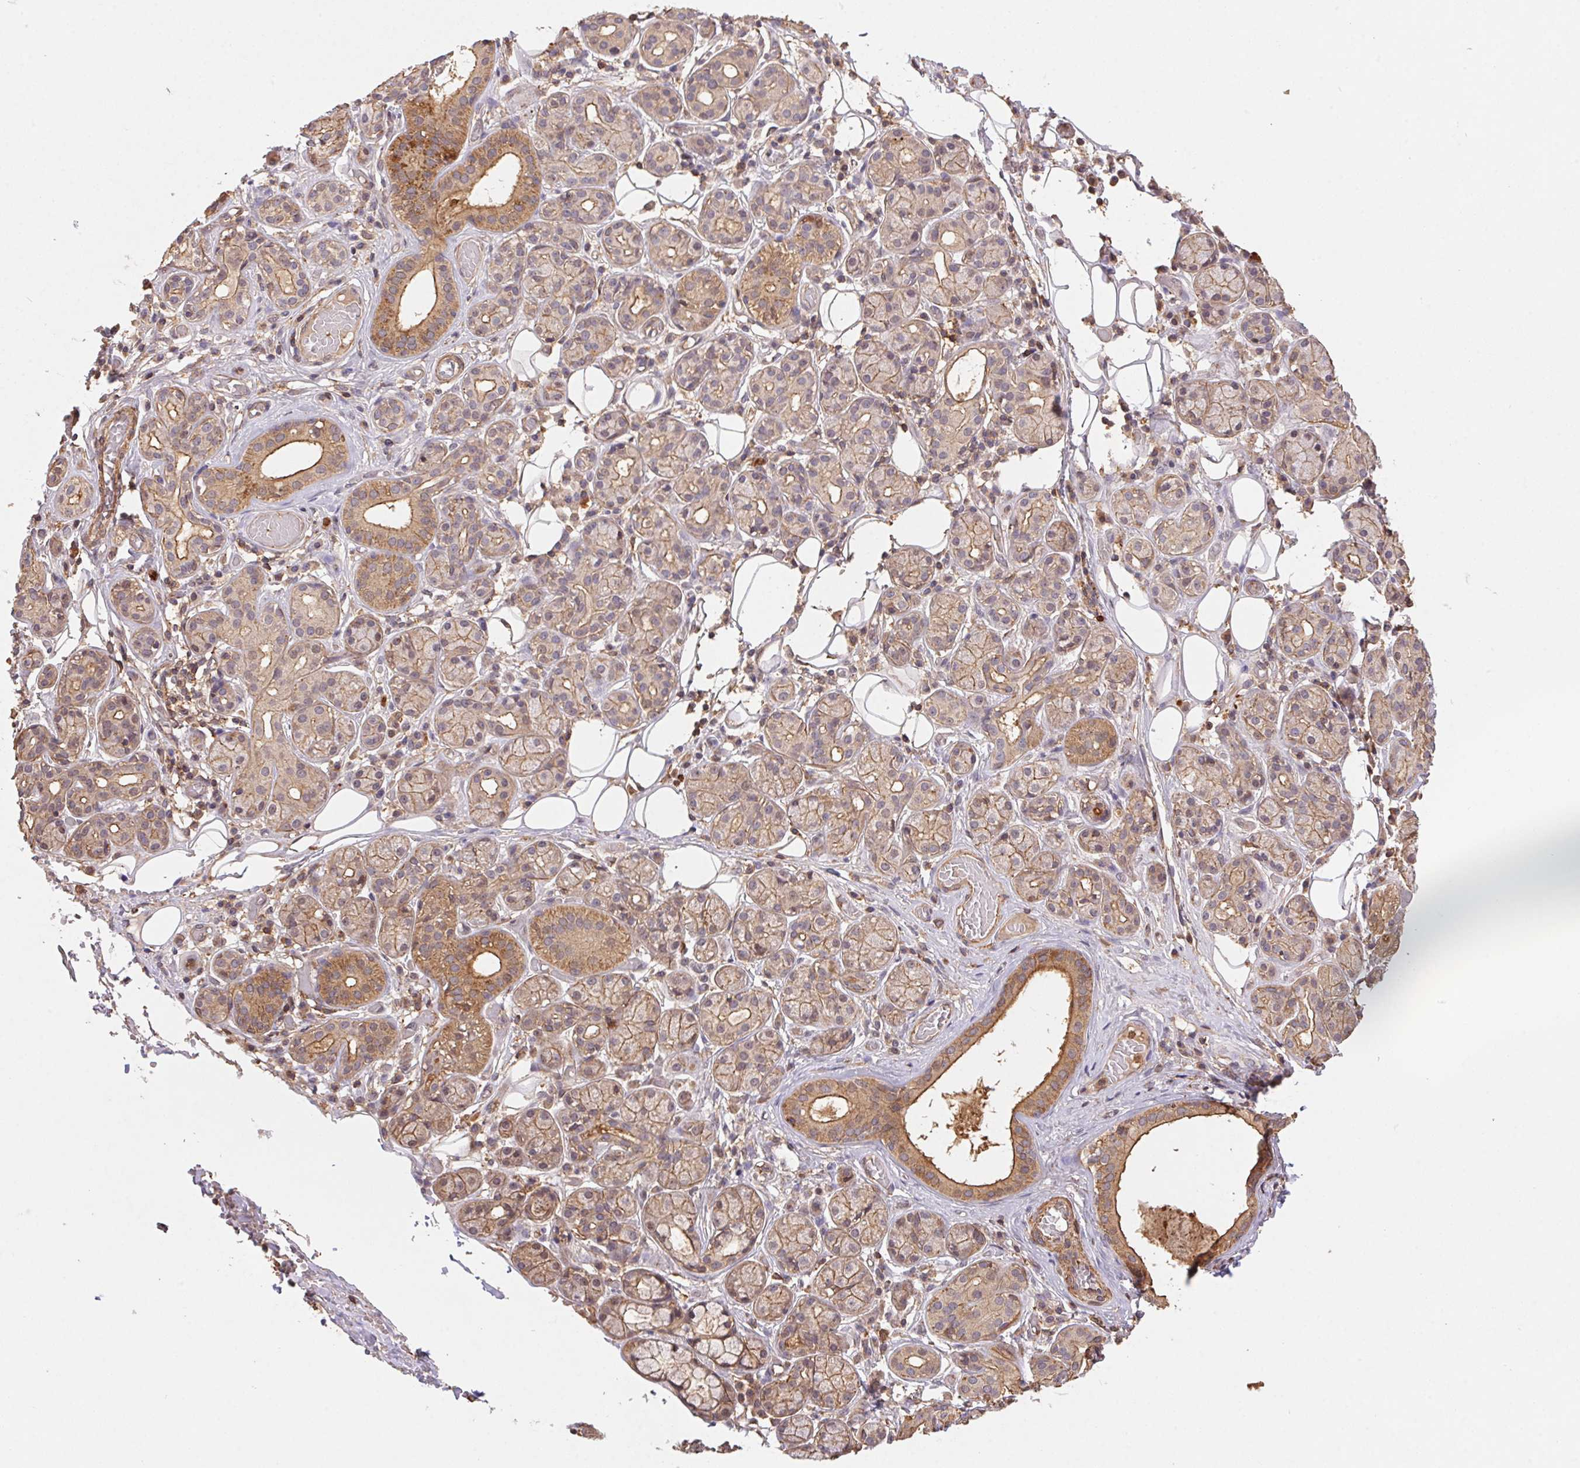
{"staining": {"intensity": "moderate", "quantity": ">75%", "location": "cytoplasmic/membranous"}, "tissue": "salivary gland", "cell_type": "Glandular cells", "image_type": "normal", "snomed": [{"axis": "morphology", "description": "Normal tissue, NOS"}, {"axis": "topography", "description": "Salivary gland"}, {"axis": "topography", "description": "Peripheral nerve tissue"}], "caption": "Glandular cells demonstrate medium levels of moderate cytoplasmic/membranous staining in approximately >75% of cells in benign human salivary gland. (DAB (3,3'-diaminobenzidine) IHC with brightfield microscopy, high magnification).", "gene": "ATG10", "patient": {"sex": "male", "age": 71}}